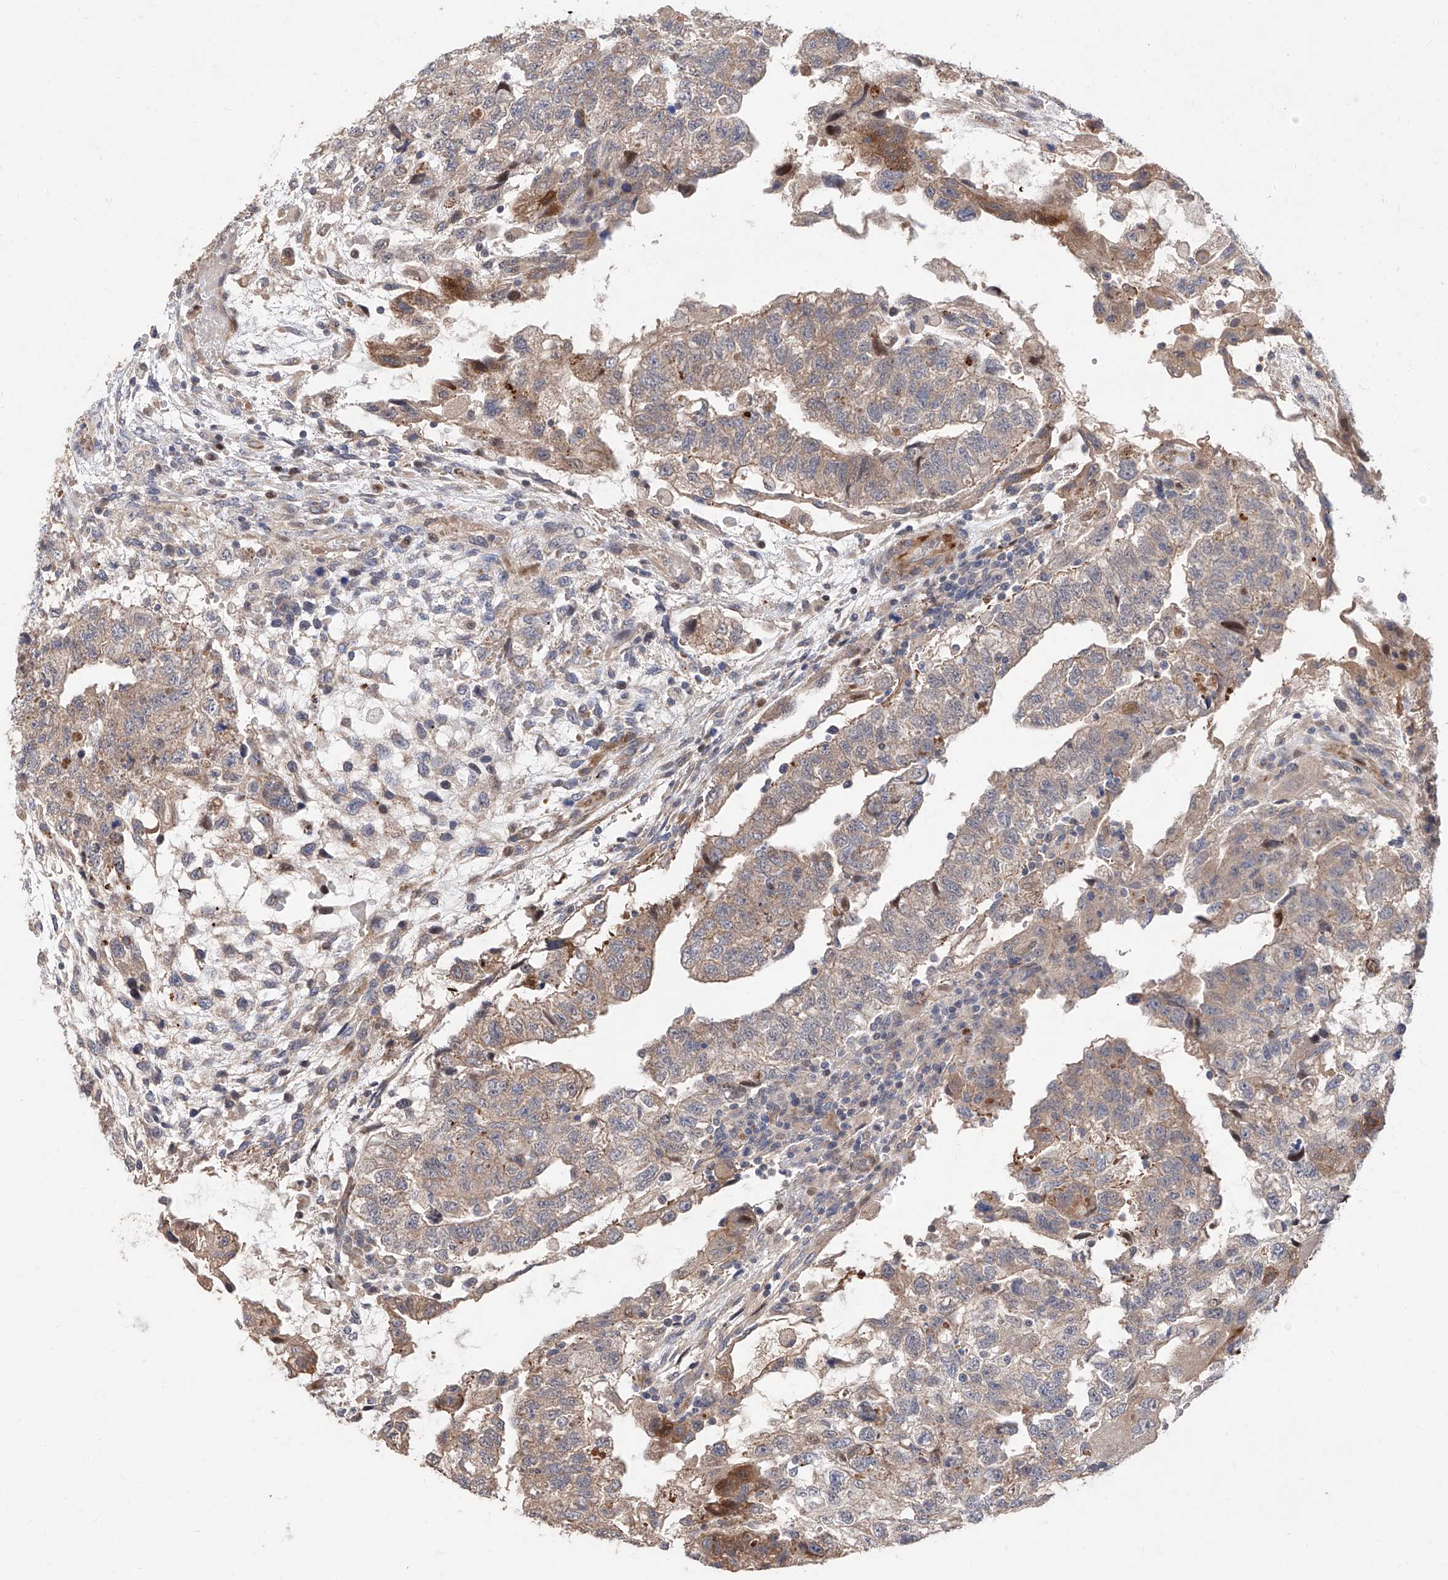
{"staining": {"intensity": "weak", "quantity": ">75%", "location": "cytoplasmic/membranous"}, "tissue": "testis cancer", "cell_type": "Tumor cells", "image_type": "cancer", "snomed": [{"axis": "morphology", "description": "Carcinoma, Embryonal, NOS"}, {"axis": "topography", "description": "Testis"}], "caption": "A brown stain highlights weak cytoplasmic/membranous expression of a protein in testis cancer (embryonal carcinoma) tumor cells.", "gene": "FUCA2", "patient": {"sex": "male", "age": 36}}